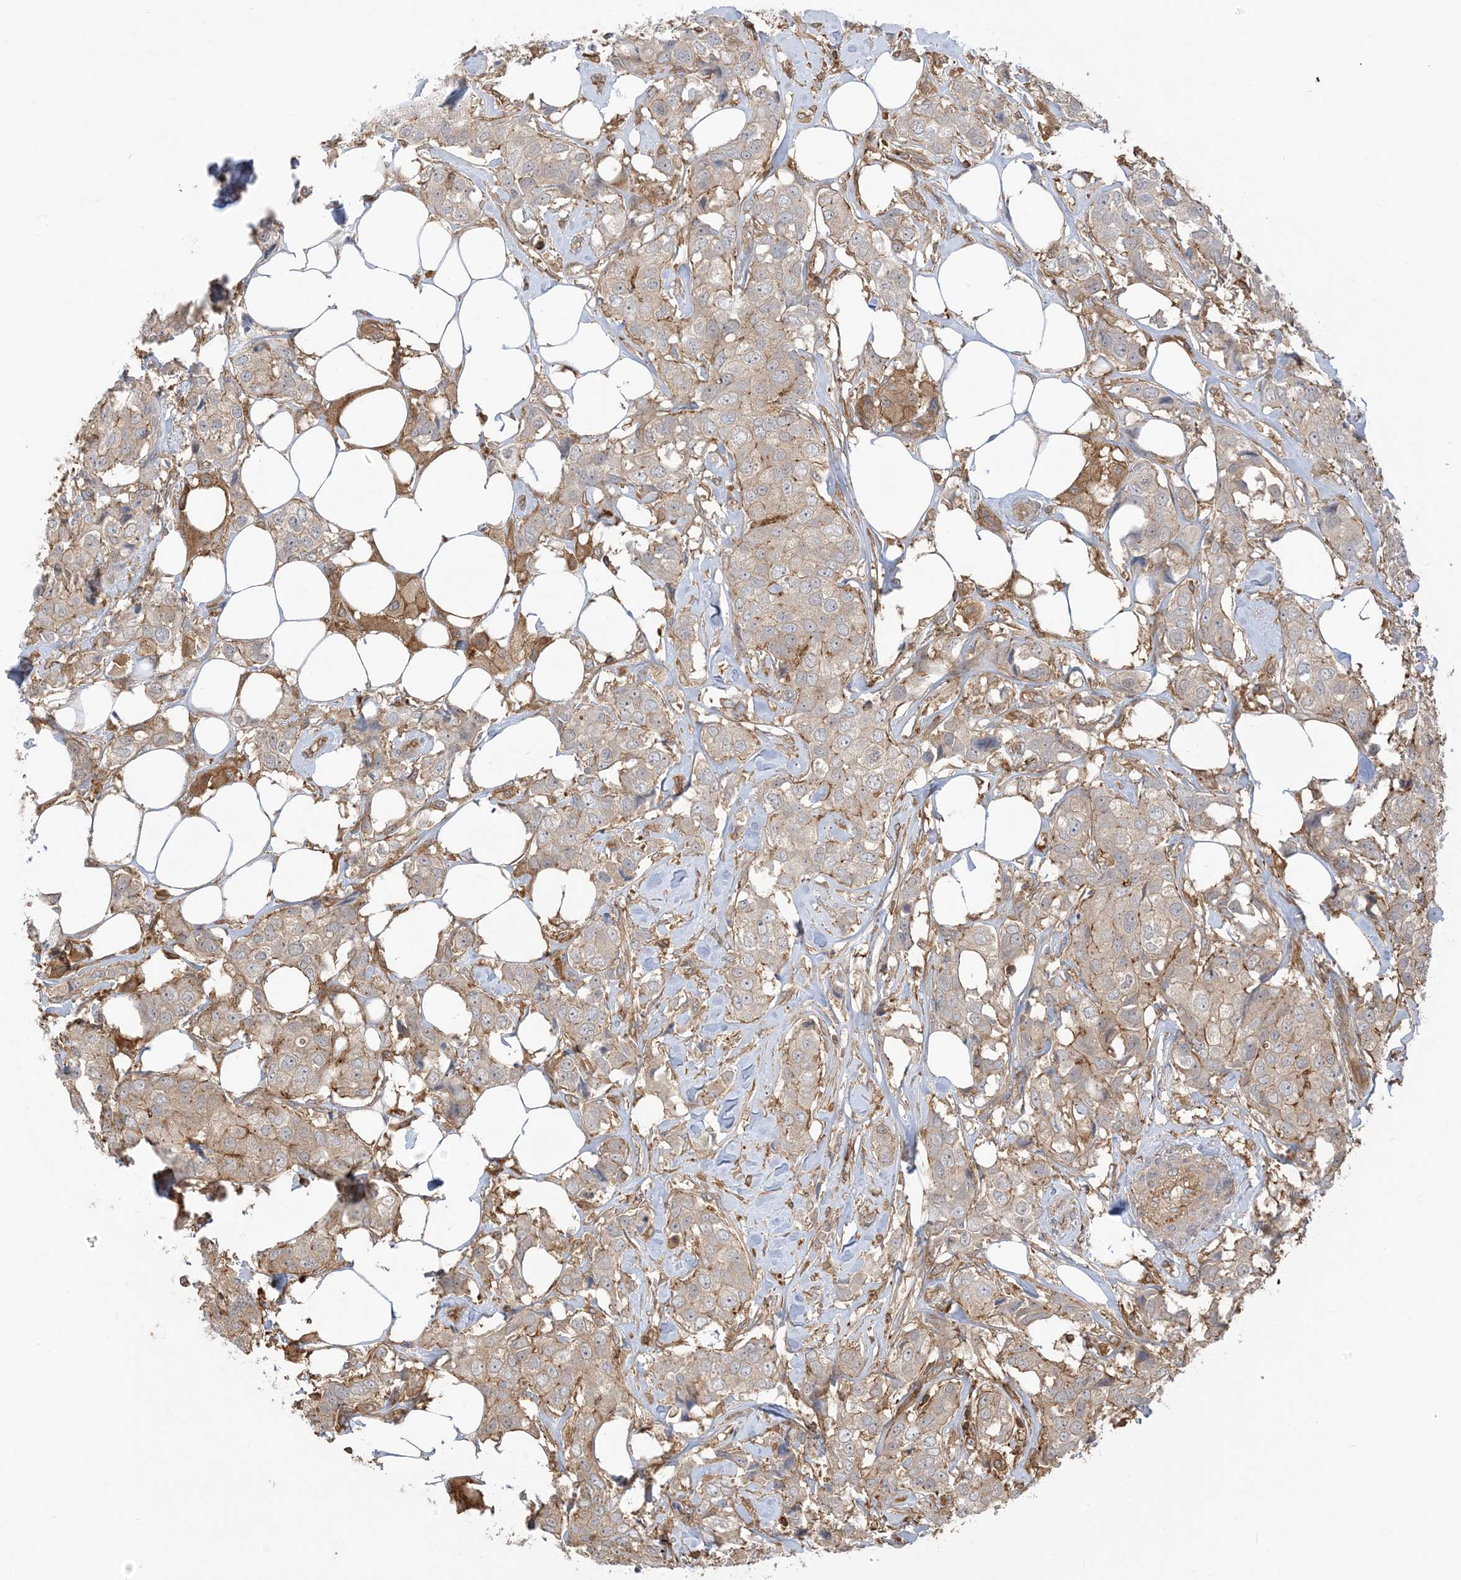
{"staining": {"intensity": "weak", "quantity": "25%-75%", "location": "cytoplasmic/membranous"}, "tissue": "breast cancer", "cell_type": "Tumor cells", "image_type": "cancer", "snomed": [{"axis": "morphology", "description": "Duct carcinoma"}, {"axis": "topography", "description": "Breast"}], "caption": "Protein expression analysis of breast cancer (invasive ductal carcinoma) reveals weak cytoplasmic/membranous positivity in about 25%-75% of tumor cells.", "gene": "CAPZB", "patient": {"sex": "female", "age": 80}}